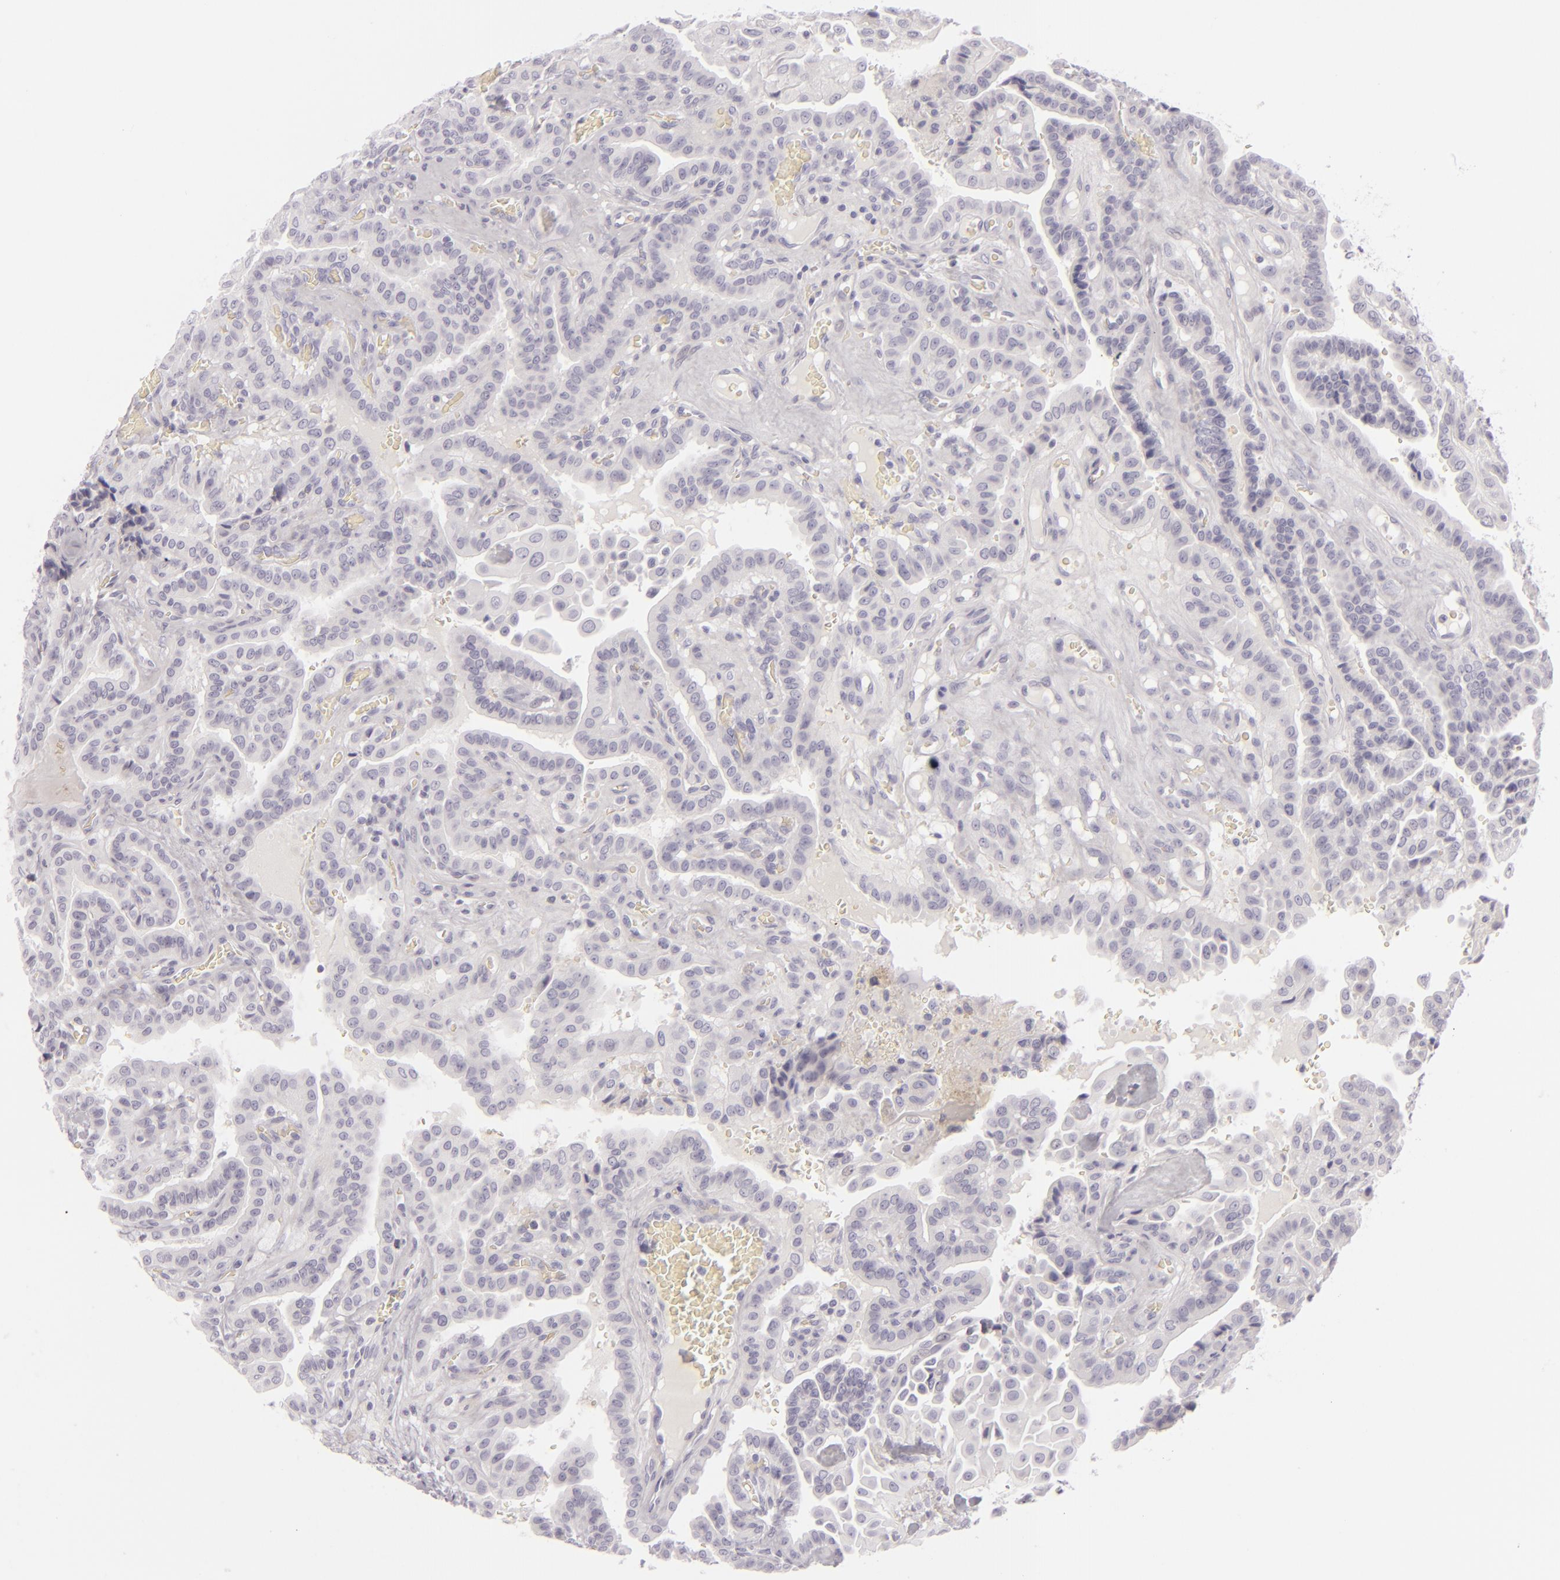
{"staining": {"intensity": "negative", "quantity": "none", "location": "none"}, "tissue": "thyroid cancer", "cell_type": "Tumor cells", "image_type": "cancer", "snomed": [{"axis": "morphology", "description": "Papillary adenocarcinoma, NOS"}, {"axis": "topography", "description": "Thyroid gland"}], "caption": "Papillary adenocarcinoma (thyroid) was stained to show a protein in brown. There is no significant staining in tumor cells.", "gene": "CDX2", "patient": {"sex": "male", "age": 87}}